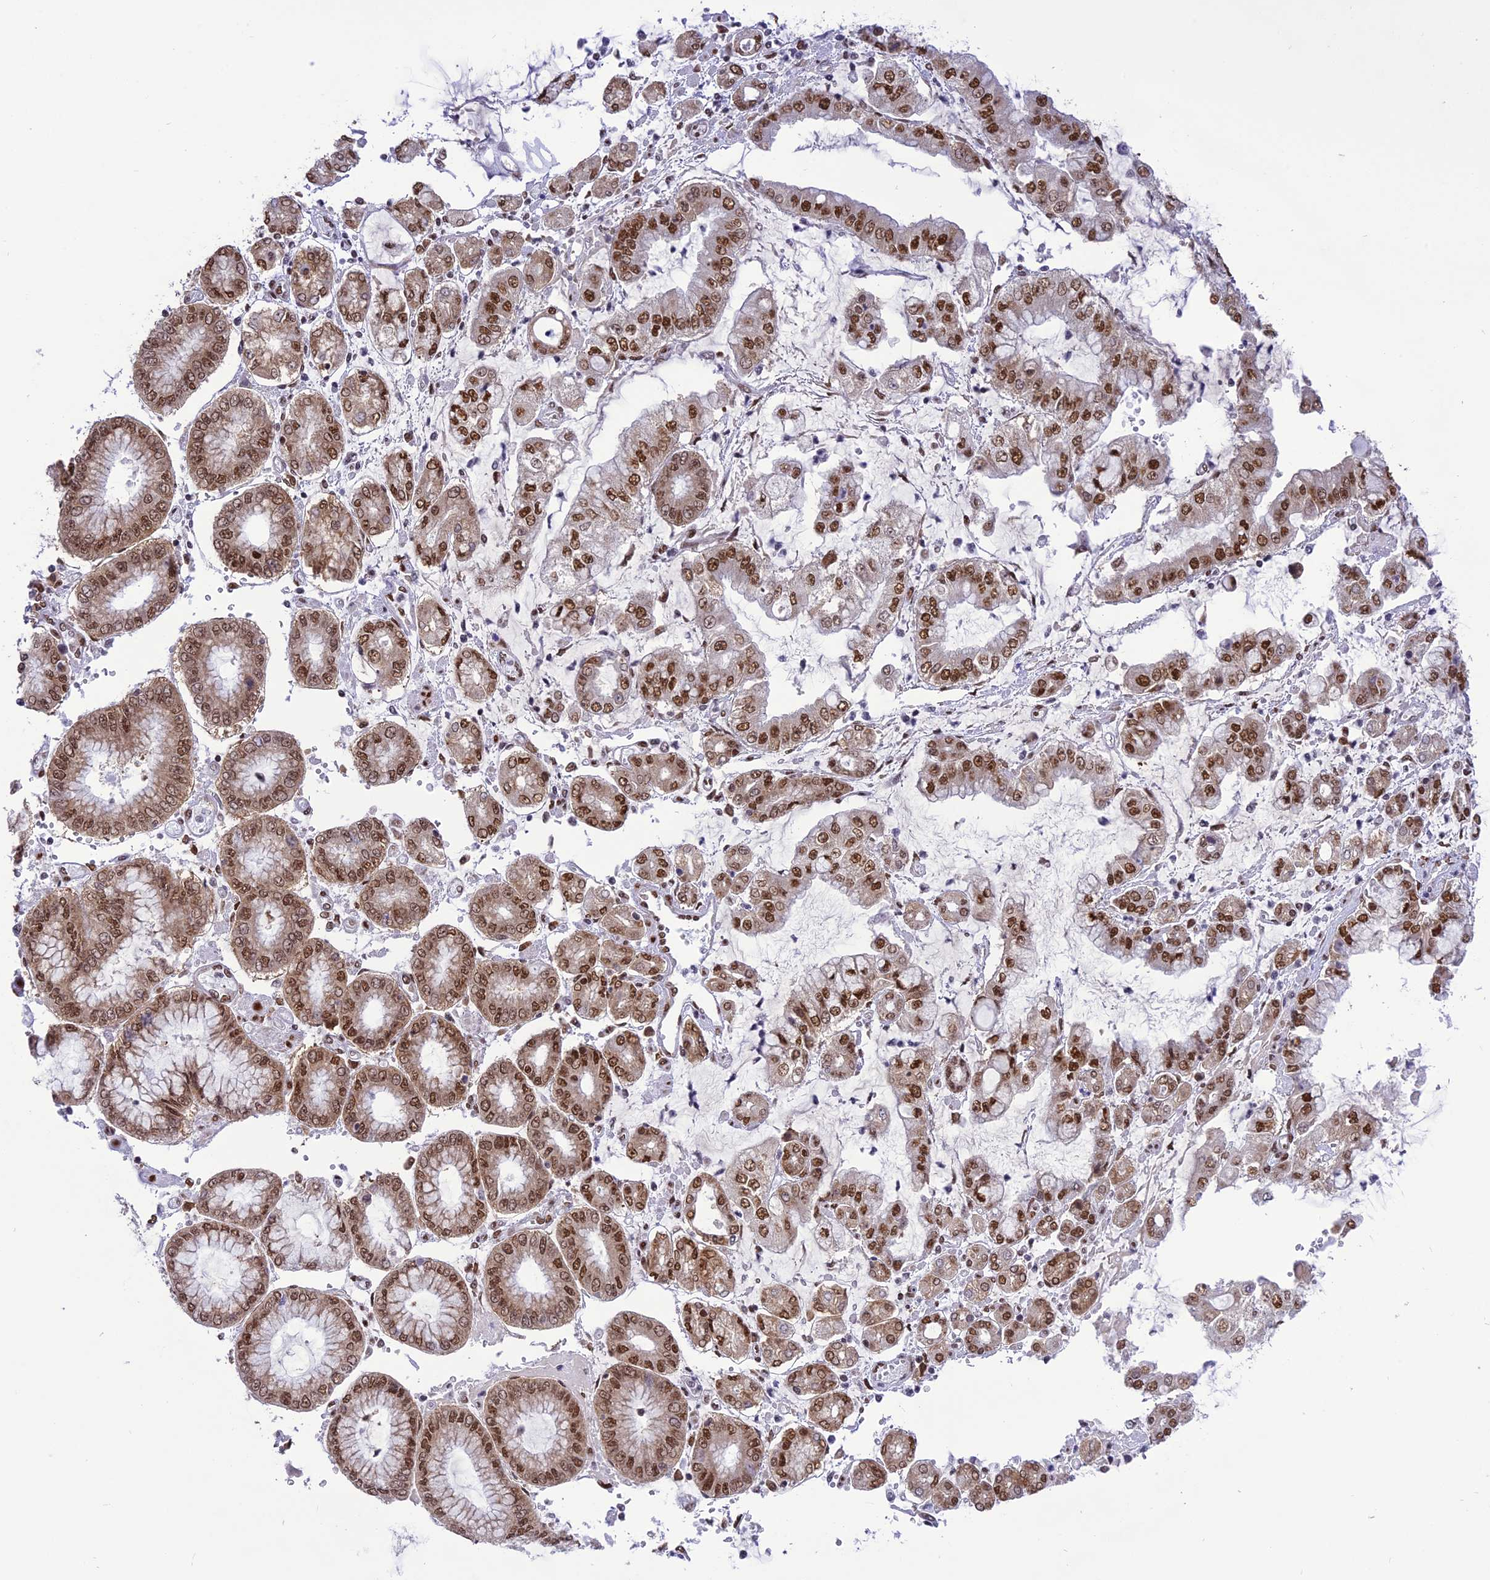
{"staining": {"intensity": "strong", "quantity": ">75%", "location": "nuclear"}, "tissue": "stomach cancer", "cell_type": "Tumor cells", "image_type": "cancer", "snomed": [{"axis": "morphology", "description": "Adenocarcinoma, NOS"}, {"axis": "topography", "description": "Stomach"}], "caption": "Protein expression analysis of adenocarcinoma (stomach) shows strong nuclear staining in approximately >75% of tumor cells.", "gene": "DDX1", "patient": {"sex": "male", "age": 76}}